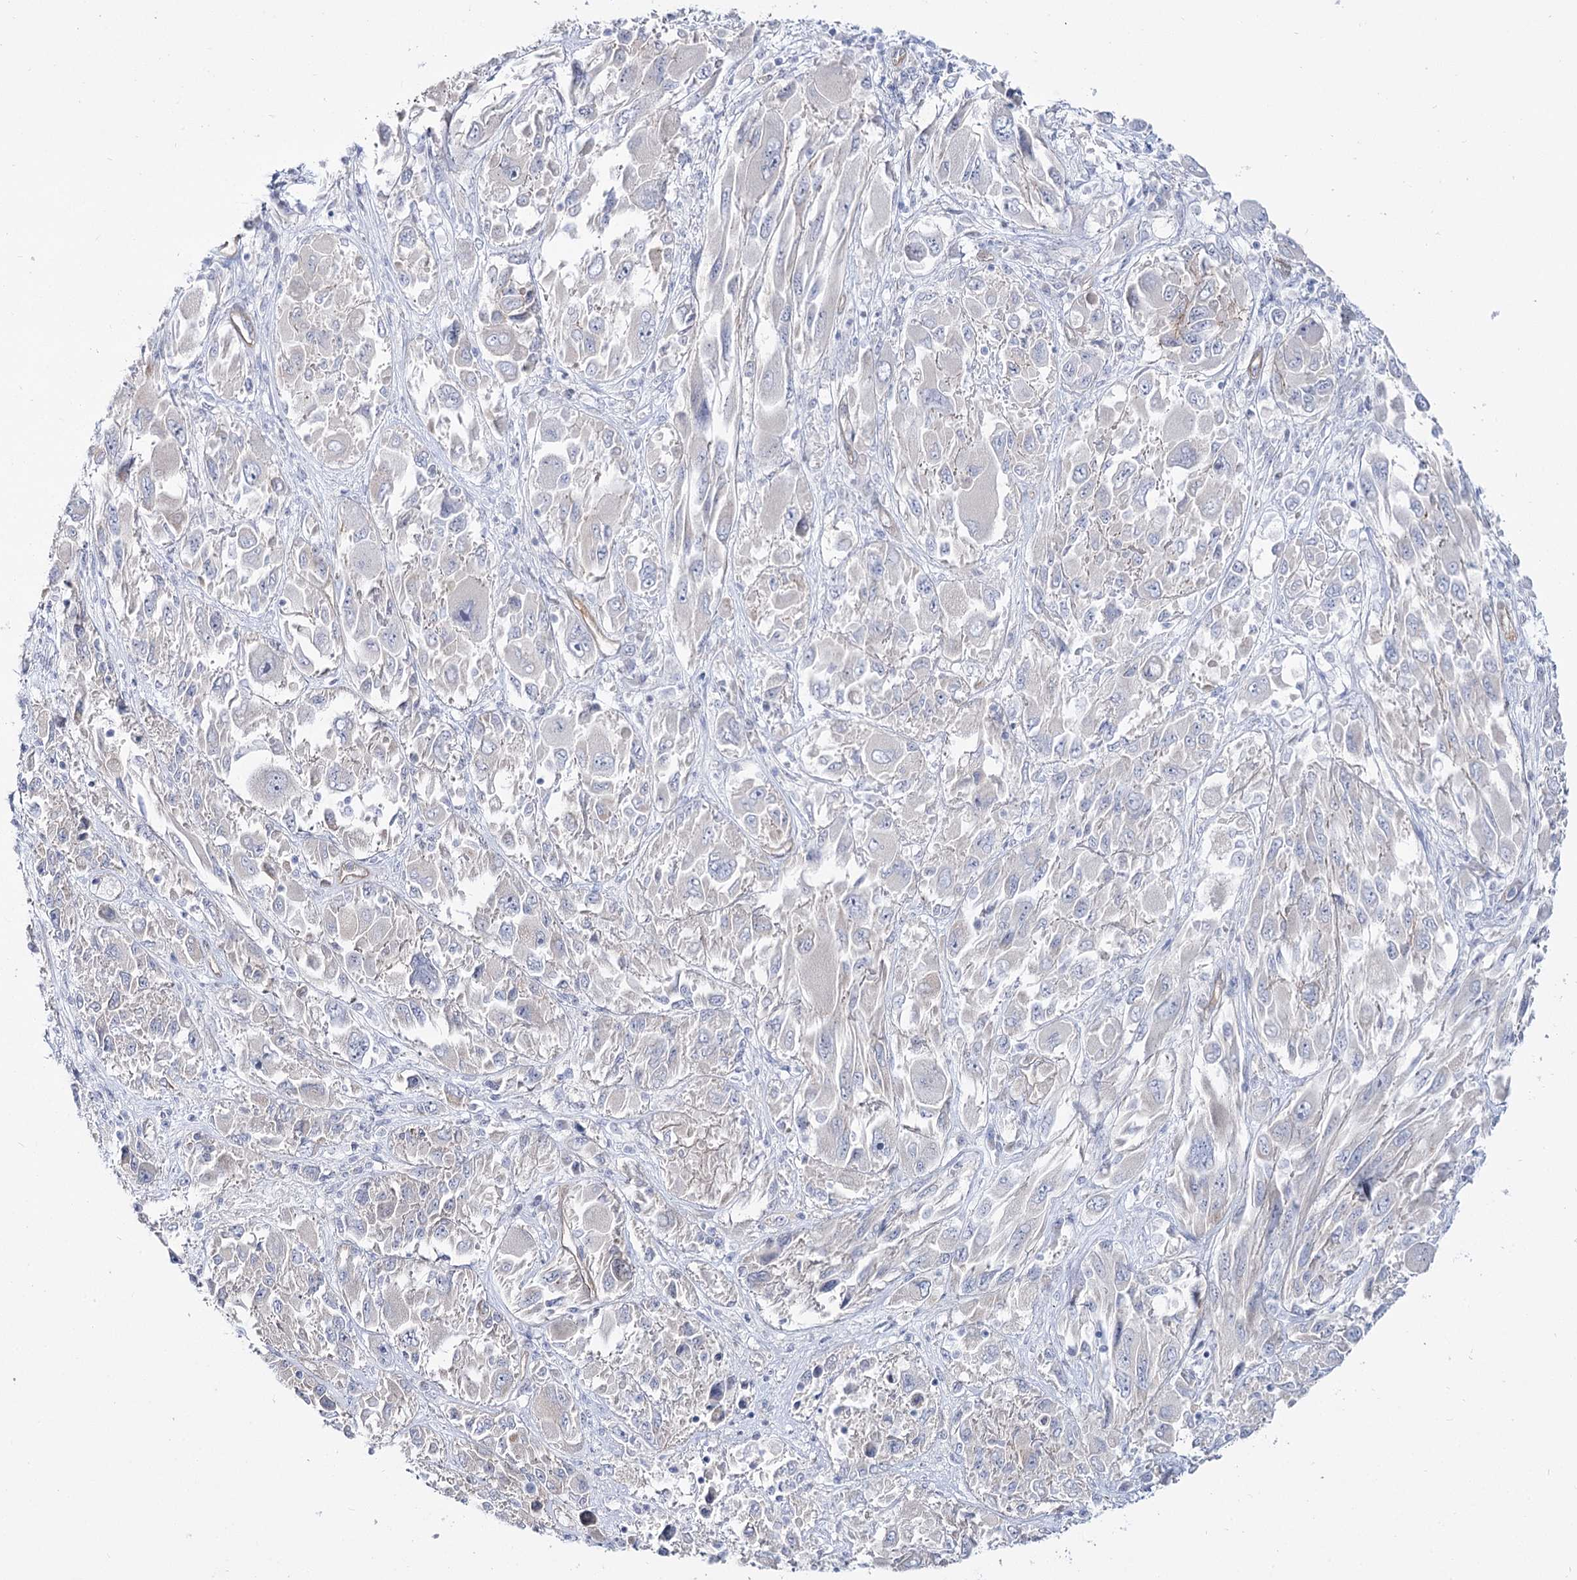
{"staining": {"intensity": "negative", "quantity": "none", "location": "none"}, "tissue": "melanoma", "cell_type": "Tumor cells", "image_type": "cancer", "snomed": [{"axis": "morphology", "description": "Malignant melanoma, NOS"}, {"axis": "topography", "description": "Skin"}], "caption": "Micrograph shows no significant protein staining in tumor cells of melanoma. The staining was performed using DAB (3,3'-diaminobenzidine) to visualize the protein expression in brown, while the nuclei were stained in blue with hematoxylin (Magnification: 20x).", "gene": "SUOX", "patient": {"sex": "female", "age": 91}}